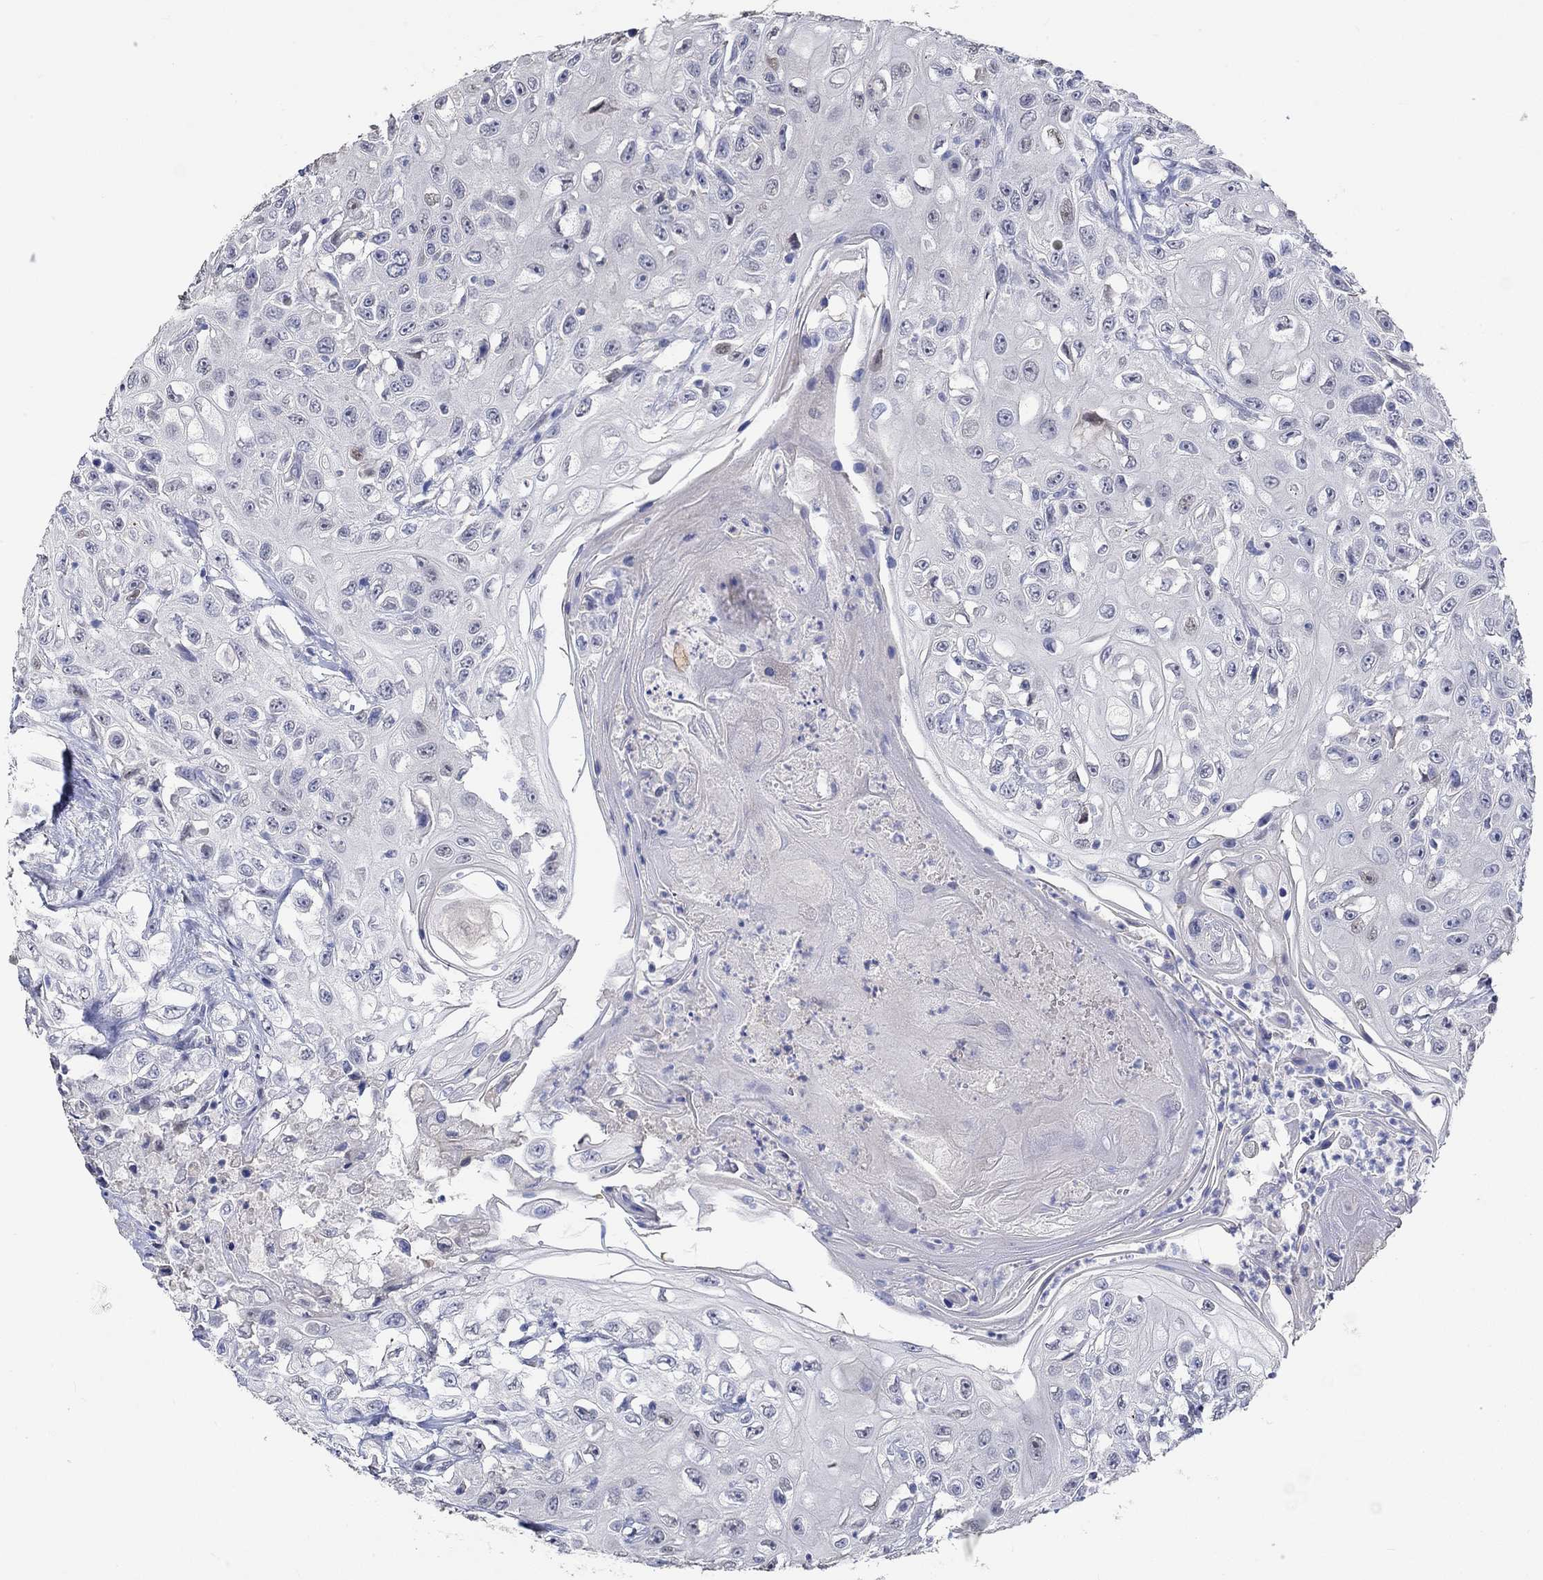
{"staining": {"intensity": "negative", "quantity": "none", "location": "none"}, "tissue": "urothelial cancer", "cell_type": "Tumor cells", "image_type": "cancer", "snomed": [{"axis": "morphology", "description": "Urothelial carcinoma, High grade"}, {"axis": "topography", "description": "Urinary bladder"}], "caption": "Urothelial cancer stained for a protein using IHC exhibits no staining tumor cells.", "gene": "PNMA5", "patient": {"sex": "female", "age": 56}}